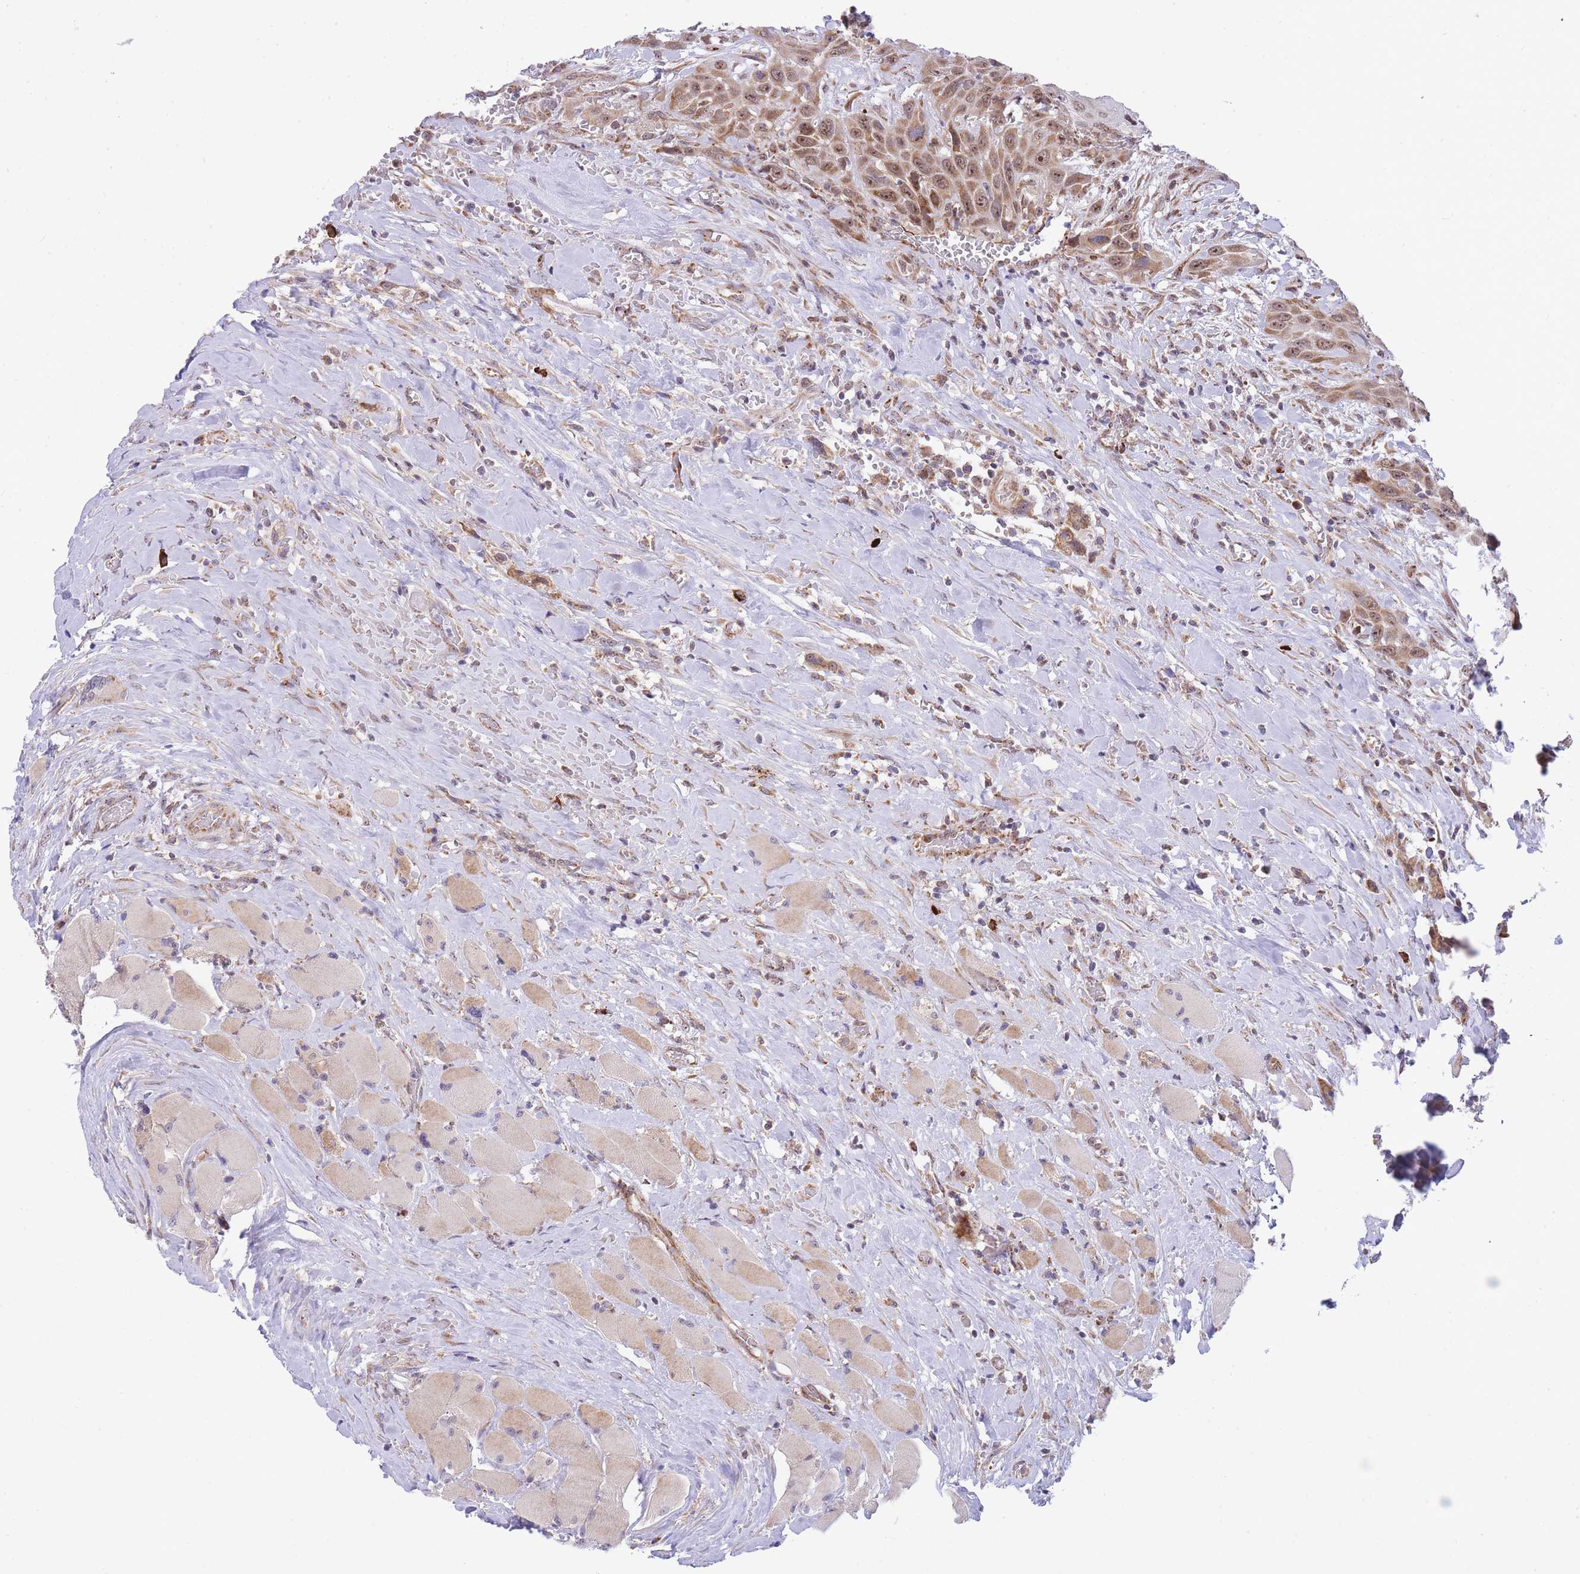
{"staining": {"intensity": "moderate", "quantity": ">75%", "location": "cytoplasmic/membranous,nuclear"}, "tissue": "head and neck cancer", "cell_type": "Tumor cells", "image_type": "cancer", "snomed": [{"axis": "morphology", "description": "Squamous cell carcinoma, NOS"}, {"axis": "topography", "description": "Head-Neck"}], "caption": "Immunohistochemistry (IHC) (DAB (3,3'-diaminobenzidine)) staining of head and neck cancer (squamous cell carcinoma) demonstrates moderate cytoplasmic/membranous and nuclear protein expression in about >75% of tumor cells.", "gene": "EXOSC8", "patient": {"sex": "male", "age": 81}}